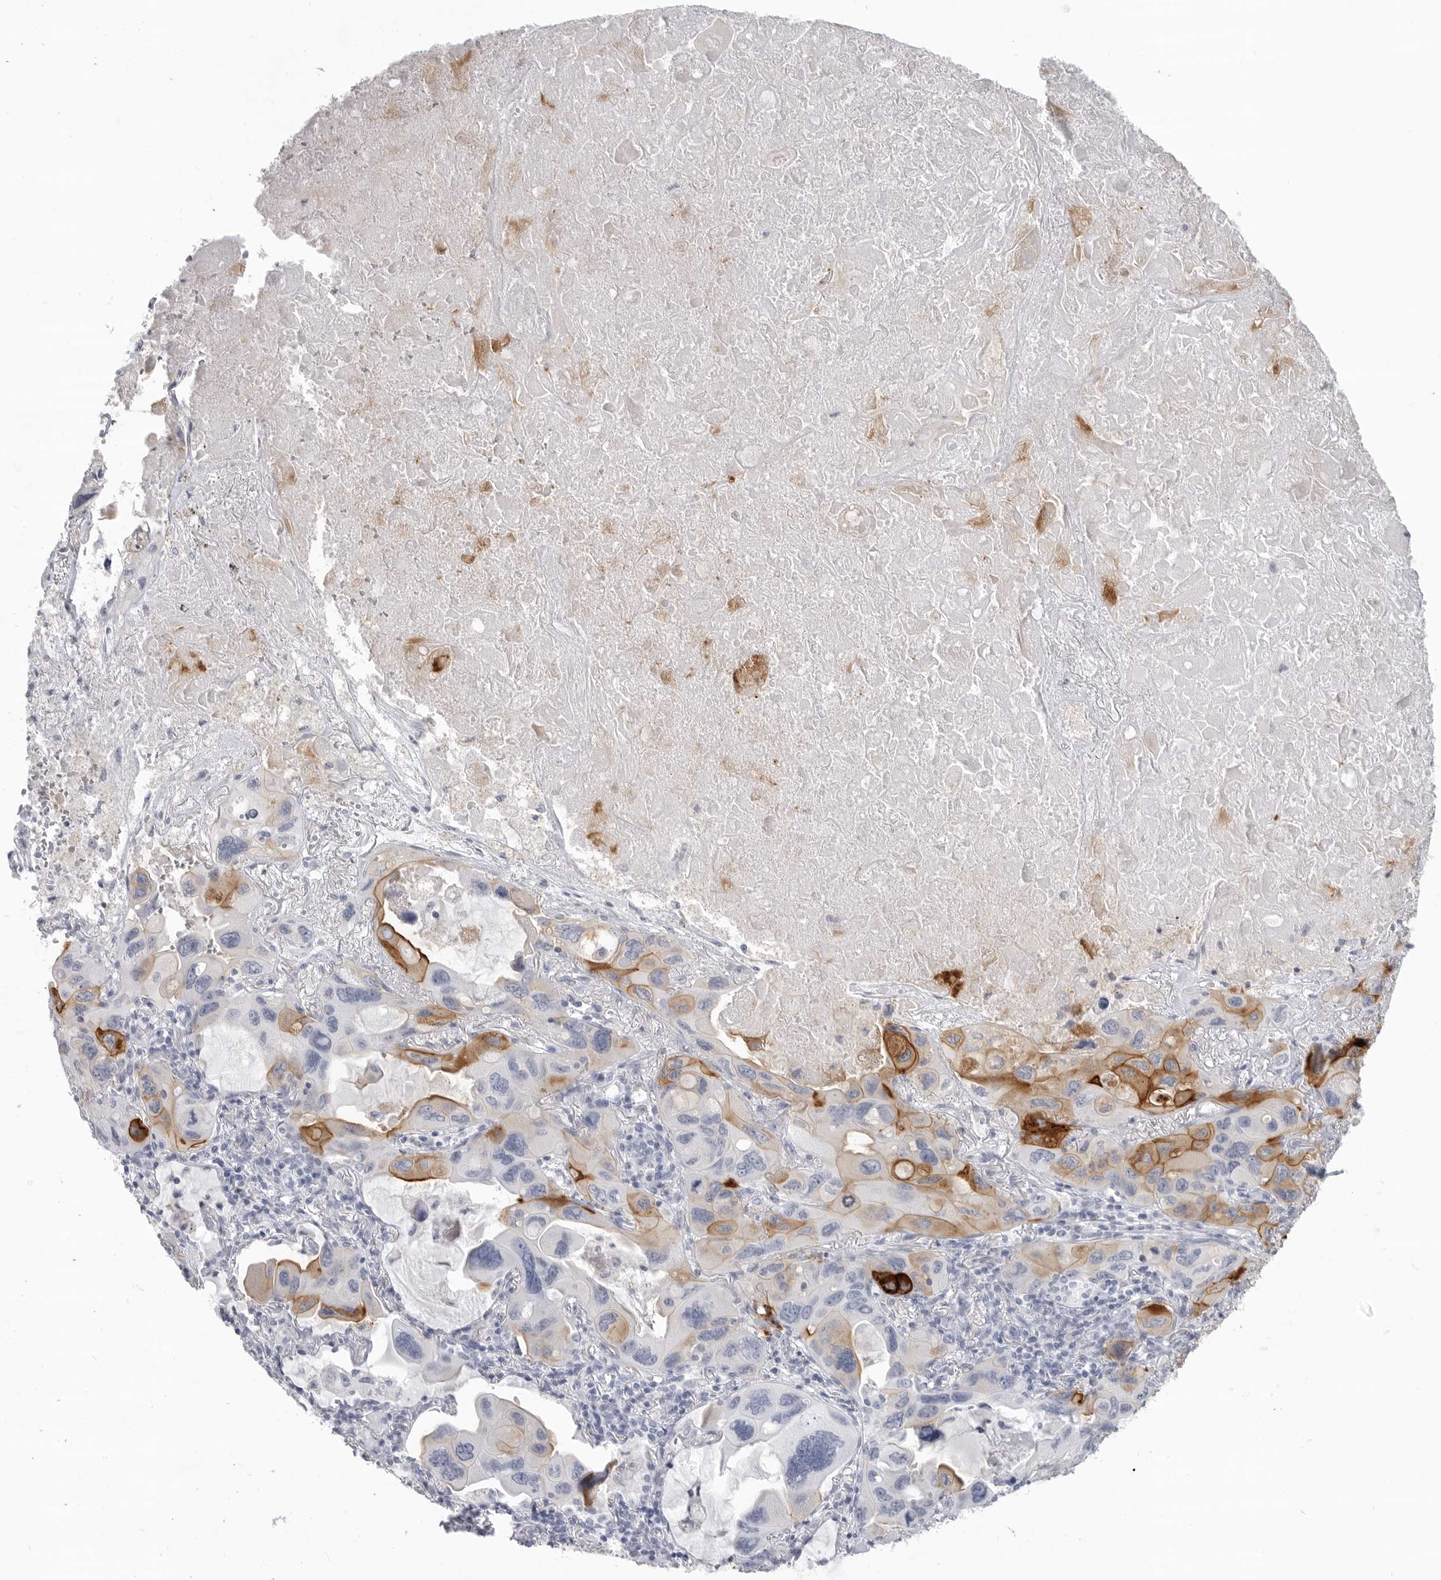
{"staining": {"intensity": "strong", "quantity": "<25%", "location": "cytoplasmic/membranous"}, "tissue": "lung cancer", "cell_type": "Tumor cells", "image_type": "cancer", "snomed": [{"axis": "morphology", "description": "Squamous cell carcinoma, NOS"}, {"axis": "topography", "description": "Lung"}], "caption": "Immunohistochemistry histopathology image of lung cancer (squamous cell carcinoma) stained for a protein (brown), which shows medium levels of strong cytoplasmic/membranous expression in about <25% of tumor cells.", "gene": "LY6D", "patient": {"sex": "female", "age": 73}}